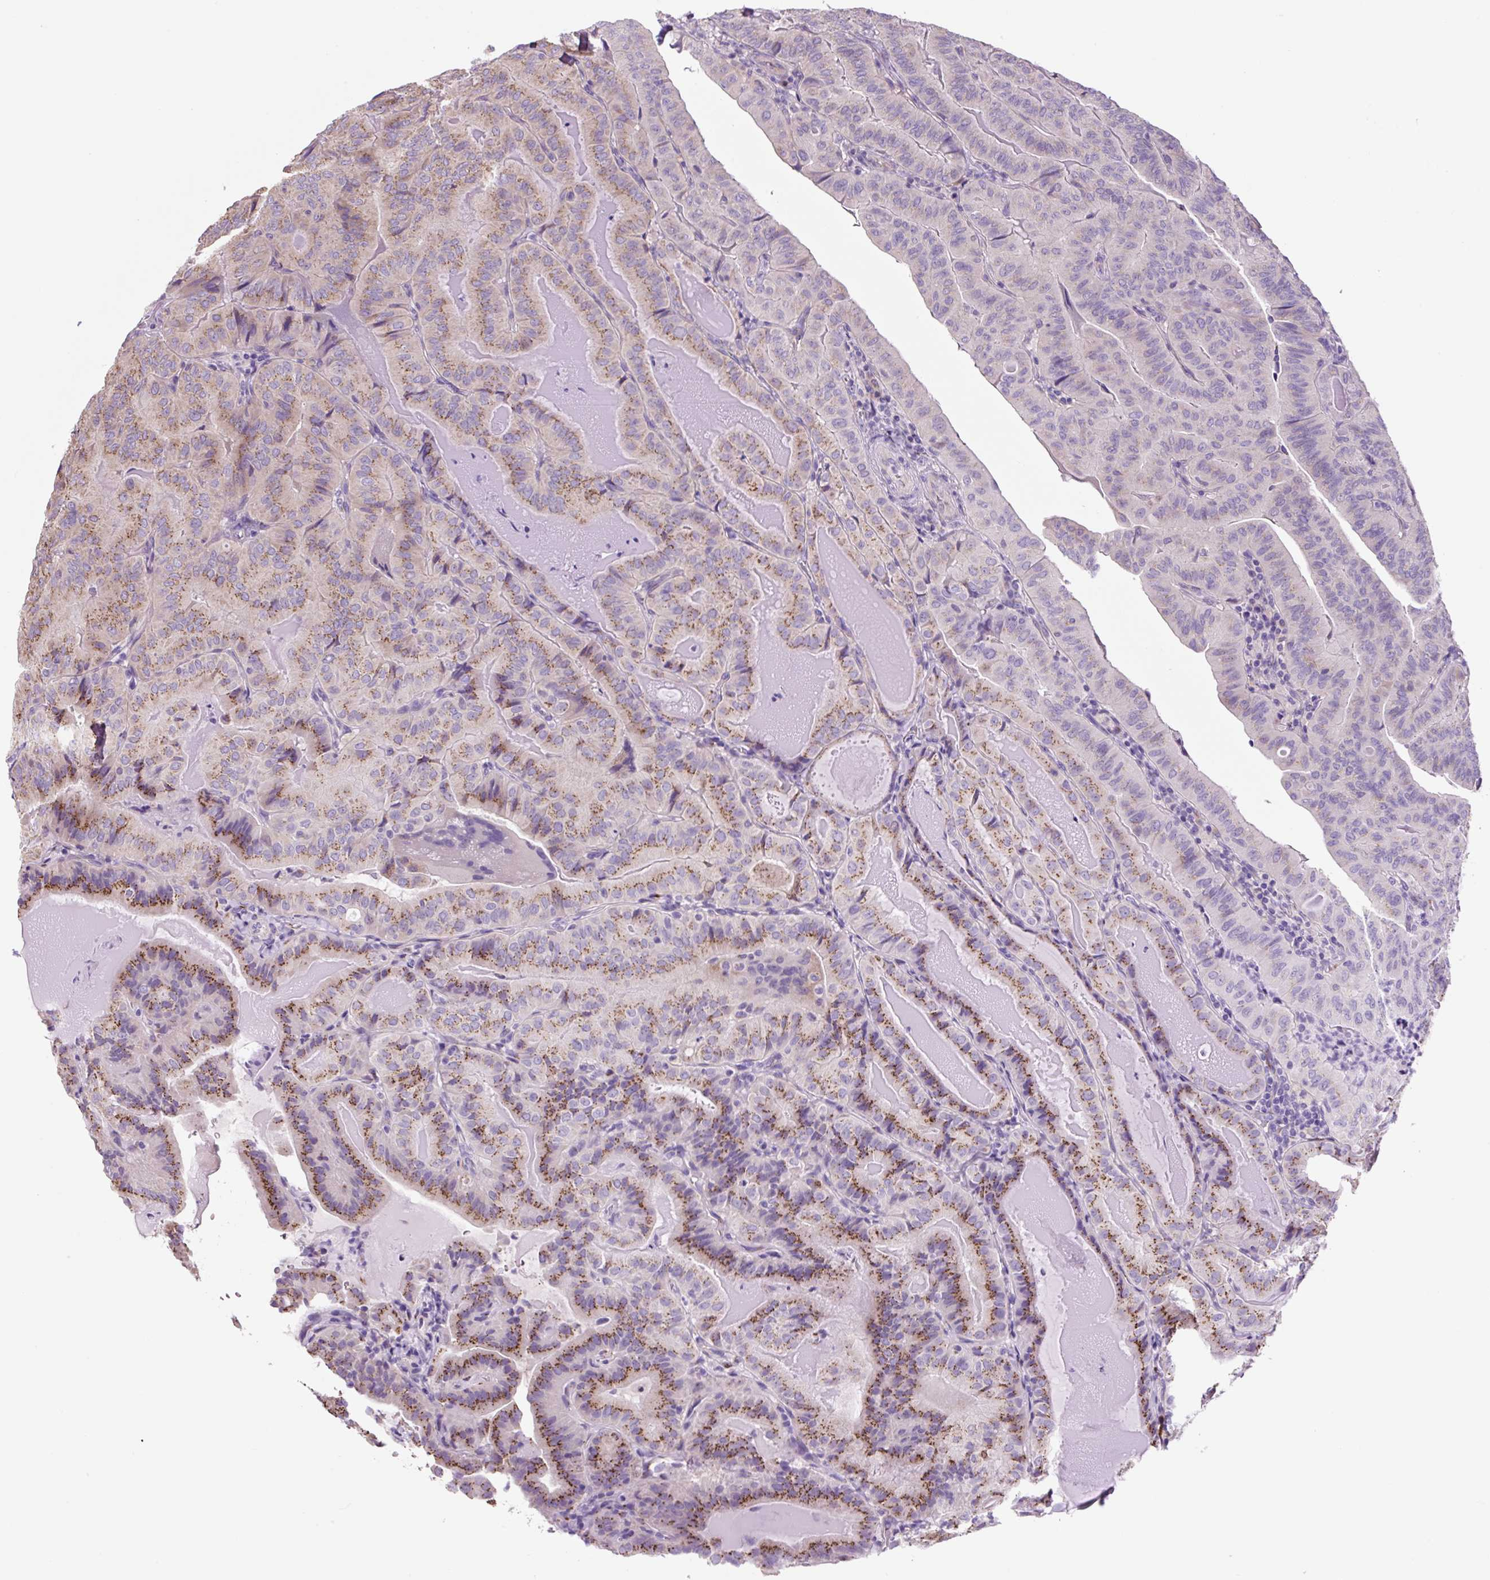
{"staining": {"intensity": "moderate", "quantity": "25%-75%", "location": "cytoplasmic/membranous"}, "tissue": "thyroid cancer", "cell_type": "Tumor cells", "image_type": "cancer", "snomed": [{"axis": "morphology", "description": "Papillary adenocarcinoma, NOS"}, {"axis": "topography", "description": "Thyroid gland"}], "caption": "Immunohistochemical staining of human papillary adenocarcinoma (thyroid) displays moderate cytoplasmic/membranous protein positivity in approximately 25%-75% of tumor cells. Immunohistochemistry stains the protein of interest in brown and the nuclei are stained blue.", "gene": "GORASP1", "patient": {"sex": "female", "age": 68}}